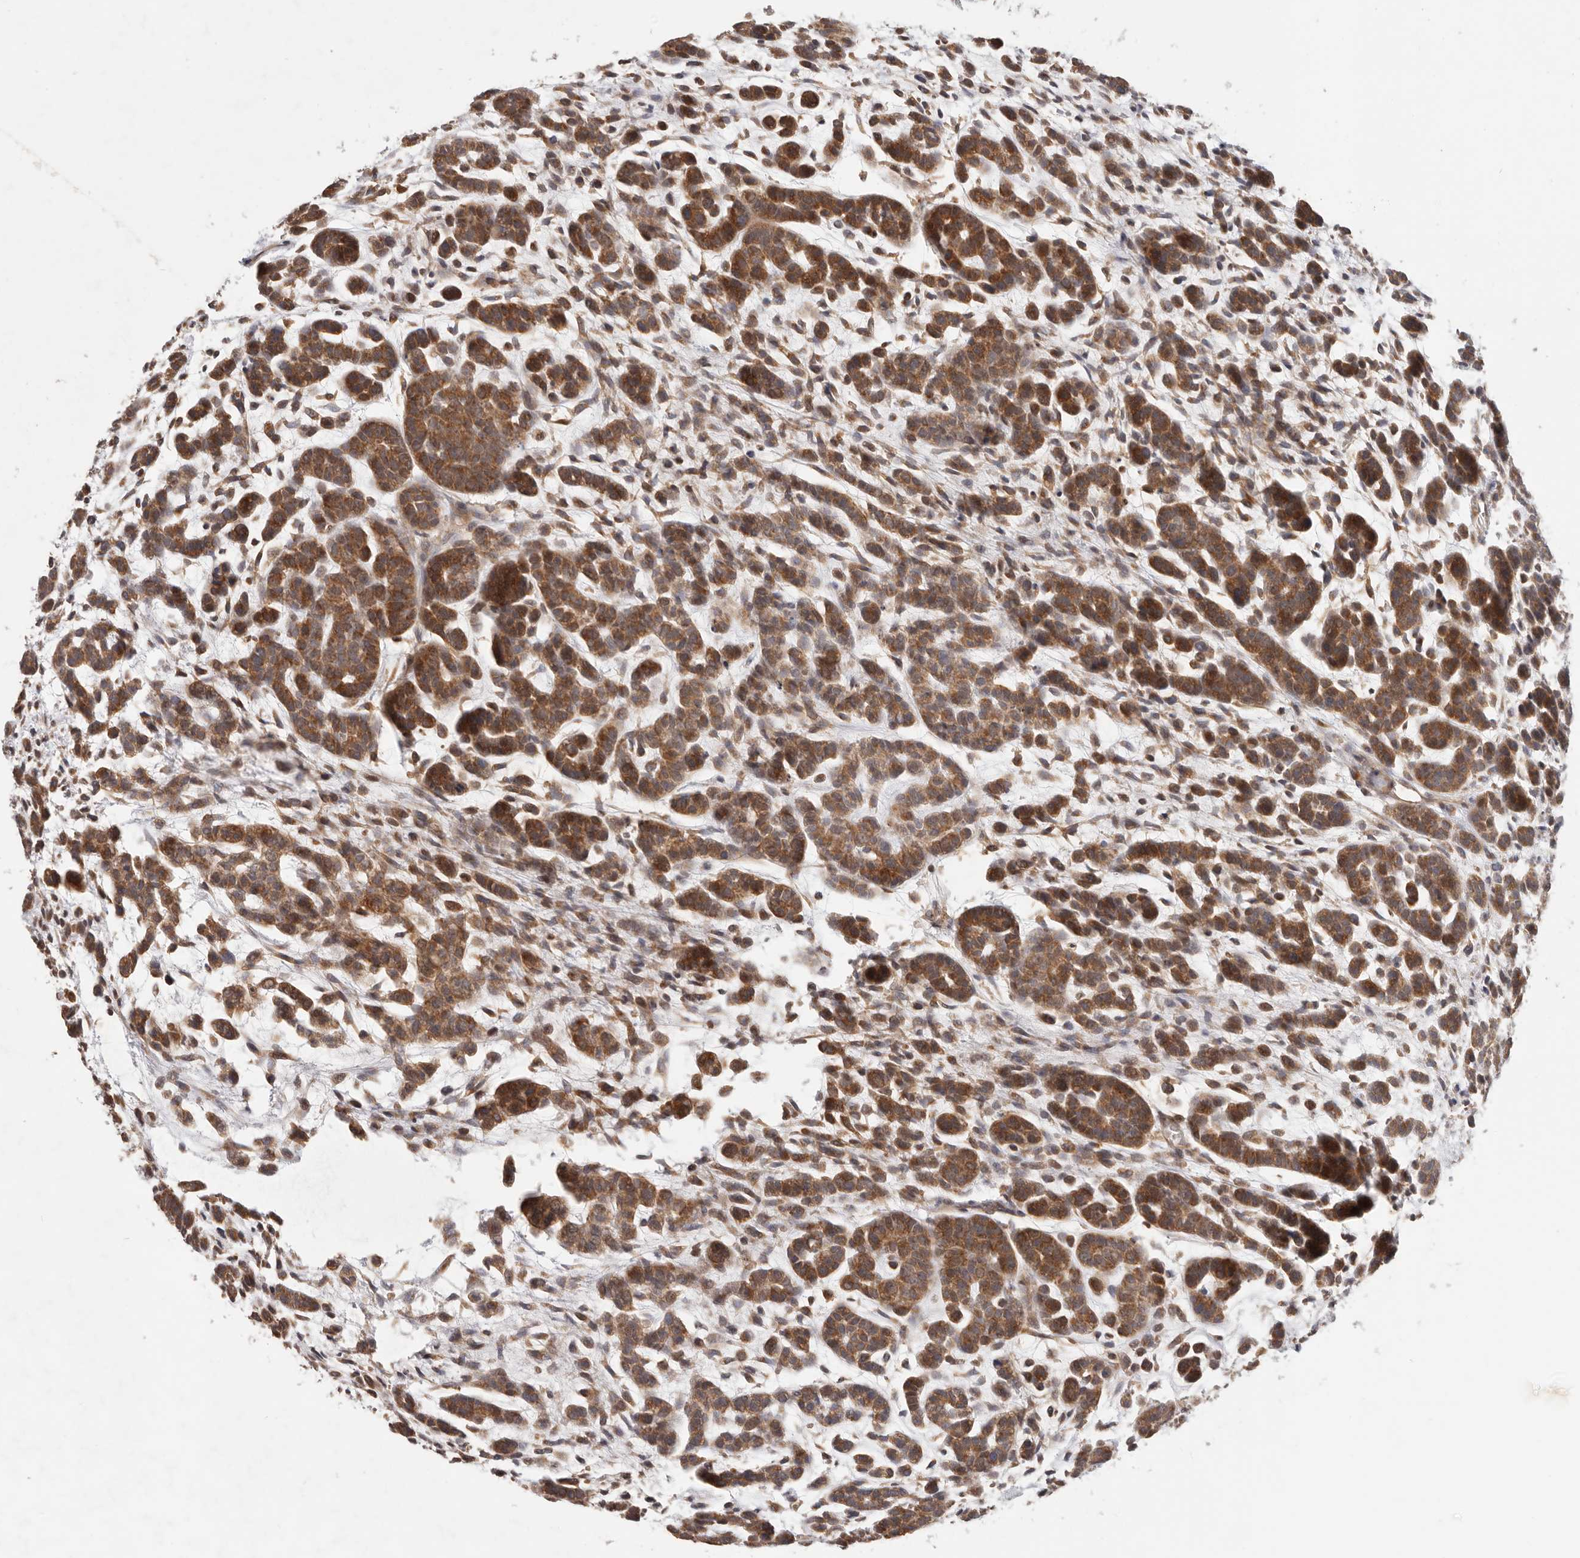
{"staining": {"intensity": "moderate", "quantity": ">75%", "location": "cytoplasmic/membranous"}, "tissue": "head and neck cancer", "cell_type": "Tumor cells", "image_type": "cancer", "snomed": [{"axis": "morphology", "description": "Adenocarcinoma, NOS"}, {"axis": "morphology", "description": "Adenoma, NOS"}, {"axis": "topography", "description": "Head-Neck"}], "caption": "Approximately >75% of tumor cells in human head and neck cancer (adenocarcinoma) show moderate cytoplasmic/membranous protein expression as visualized by brown immunohistochemical staining.", "gene": "LRP6", "patient": {"sex": "female", "age": 55}}